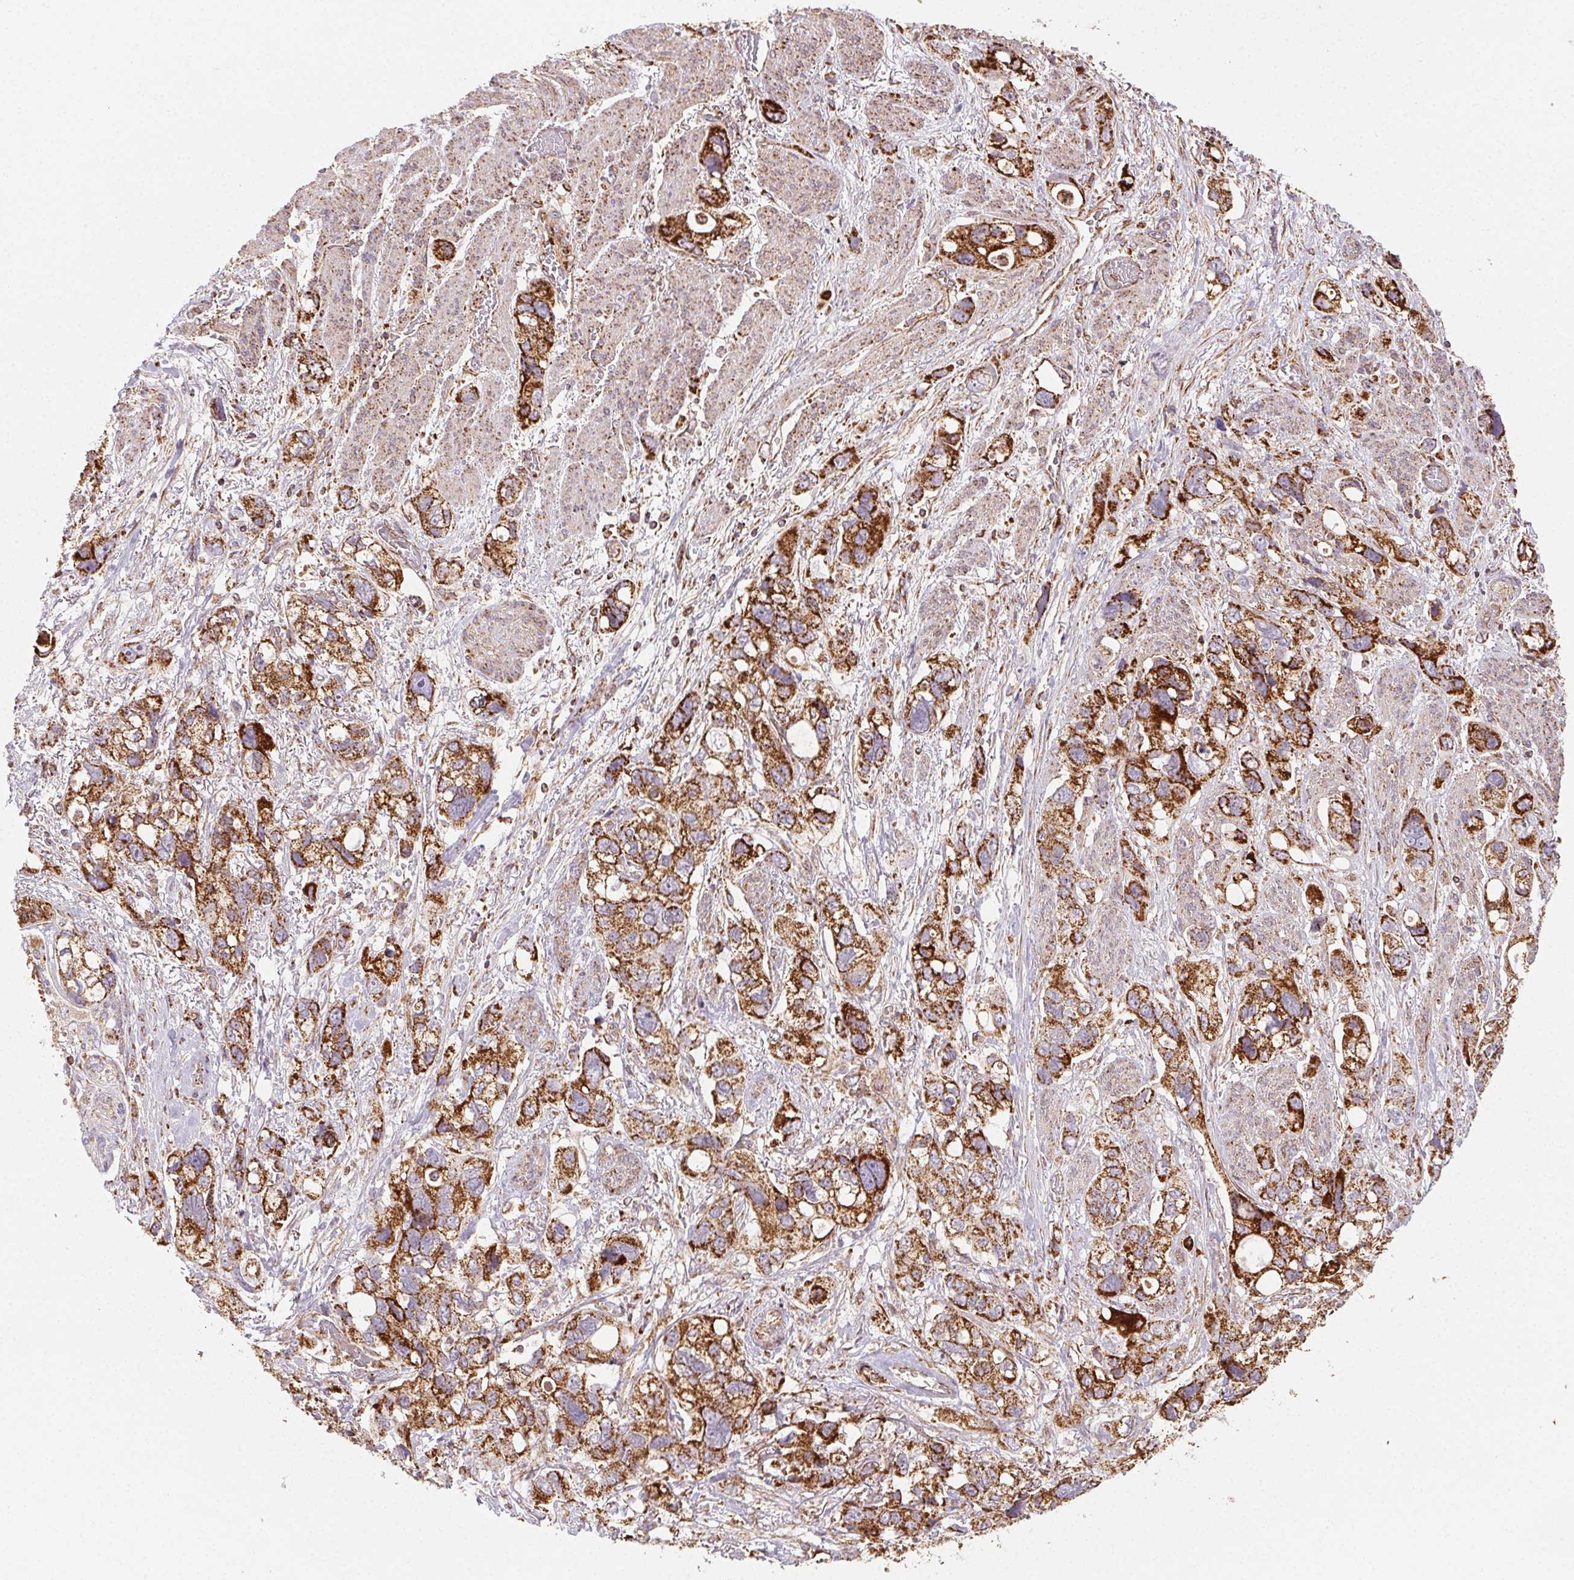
{"staining": {"intensity": "strong", "quantity": ">75%", "location": "cytoplasmic/membranous"}, "tissue": "stomach cancer", "cell_type": "Tumor cells", "image_type": "cancer", "snomed": [{"axis": "morphology", "description": "Adenocarcinoma, NOS"}, {"axis": "topography", "description": "Stomach, upper"}], "caption": "An immunohistochemistry photomicrograph of neoplastic tissue is shown. Protein staining in brown shows strong cytoplasmic/membranous positivity in stomach cancer within tumor cells. Ihc stains the protein of interest in brown and the nuclei are stained blue.", "gene": "CLPB", "patient": {"sex": "female", "age": 81}}